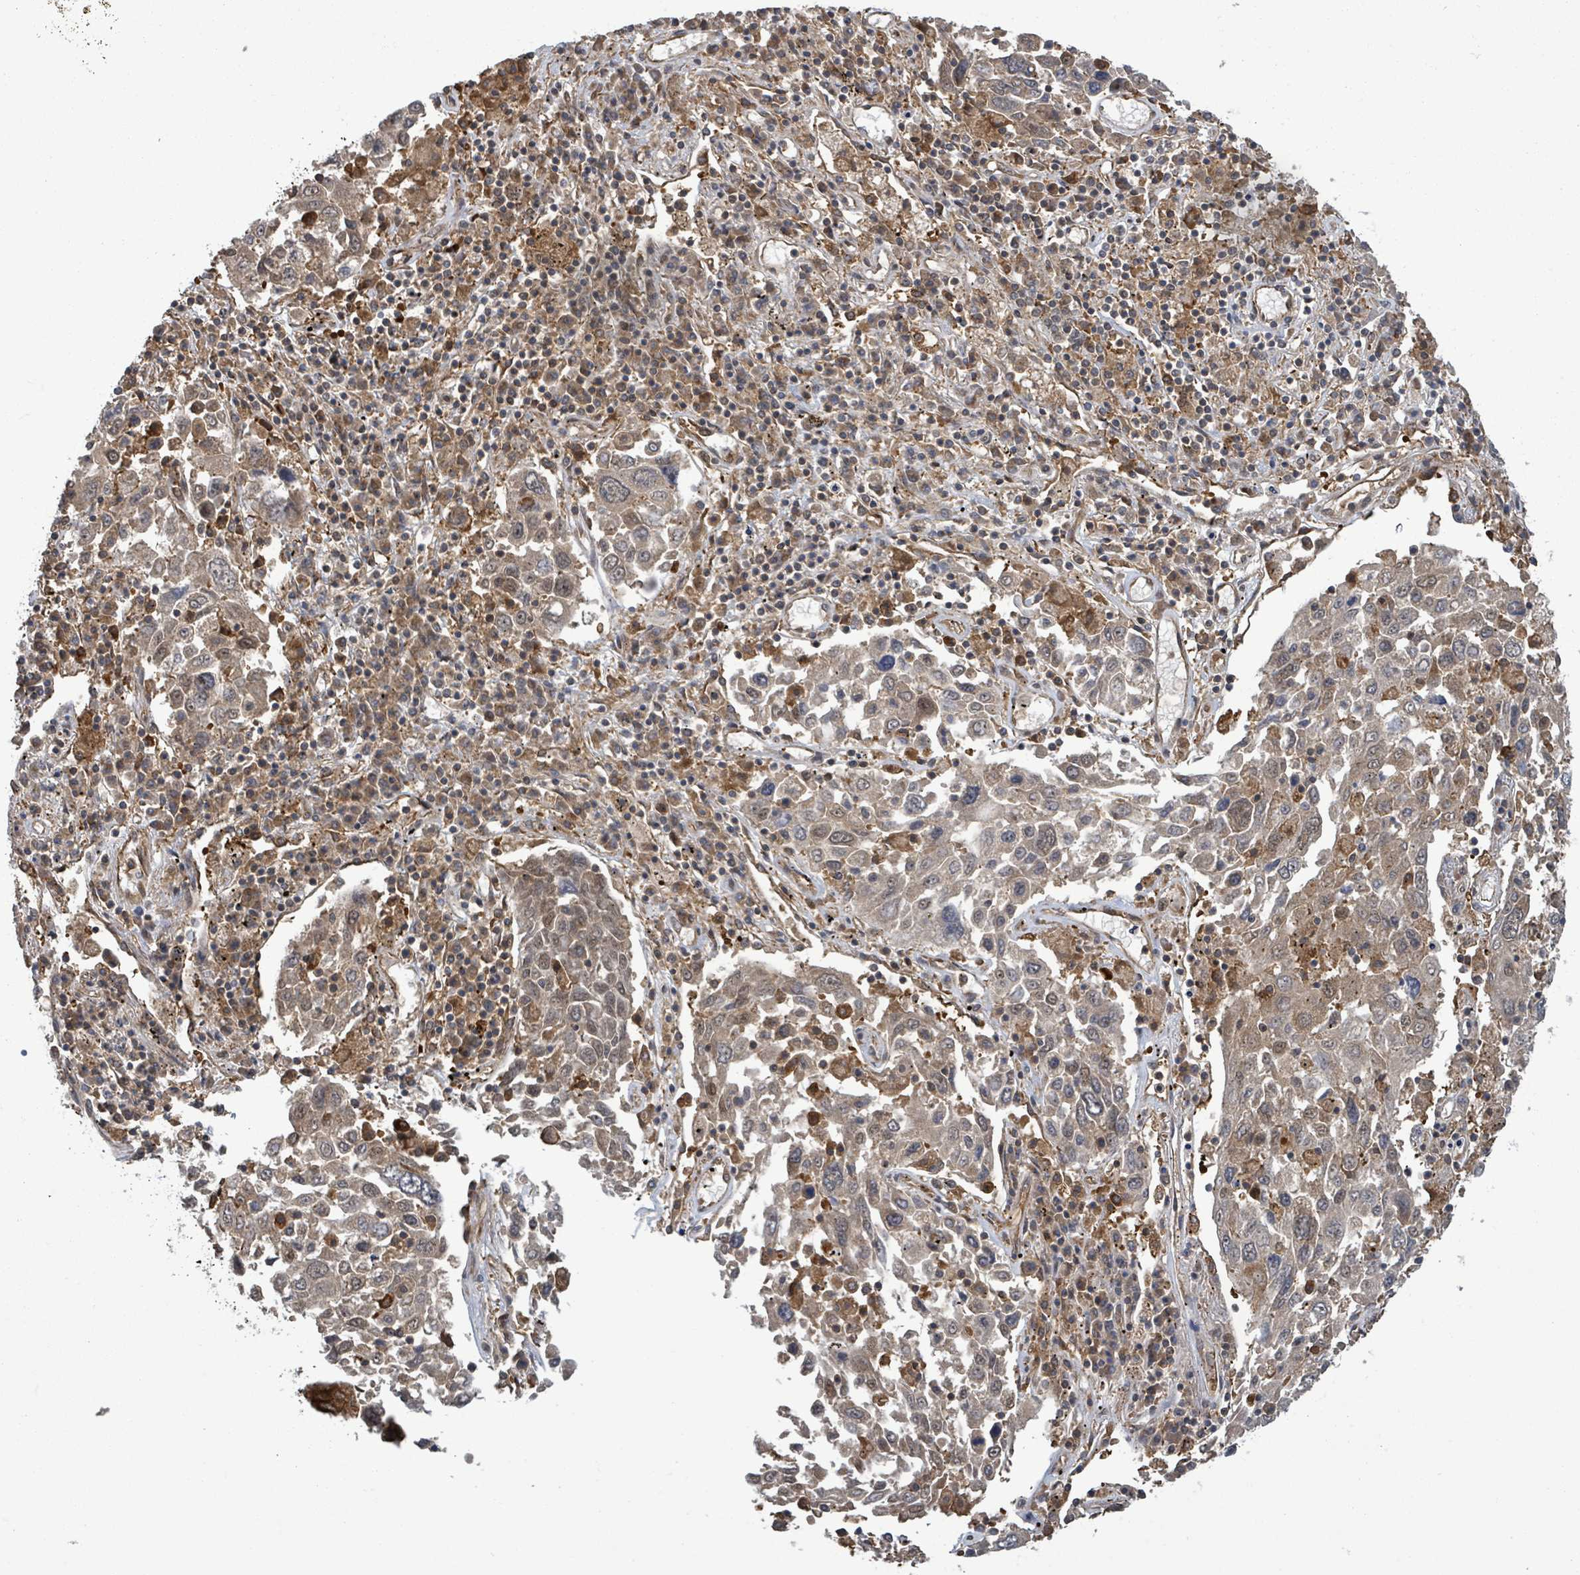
{"staining": {"intensity": "weak", "quantity": "<25%", "location": "cytoplasmic/membranous"}, "tissue": "lung cancer", "cell_type": "Tumor cells", "image_type": "cancer", "snomed": [{"axis": "morphology", "description": "Squamous cell carcinoma, NOS"}, {"axis": "topography", "description": "Lung"}], "caption": "Lung cancer stained for a protein using IHC shows no expression tumor cells.", "gene": "KLC1", "patient": {"sex": "male", "age": 65}}